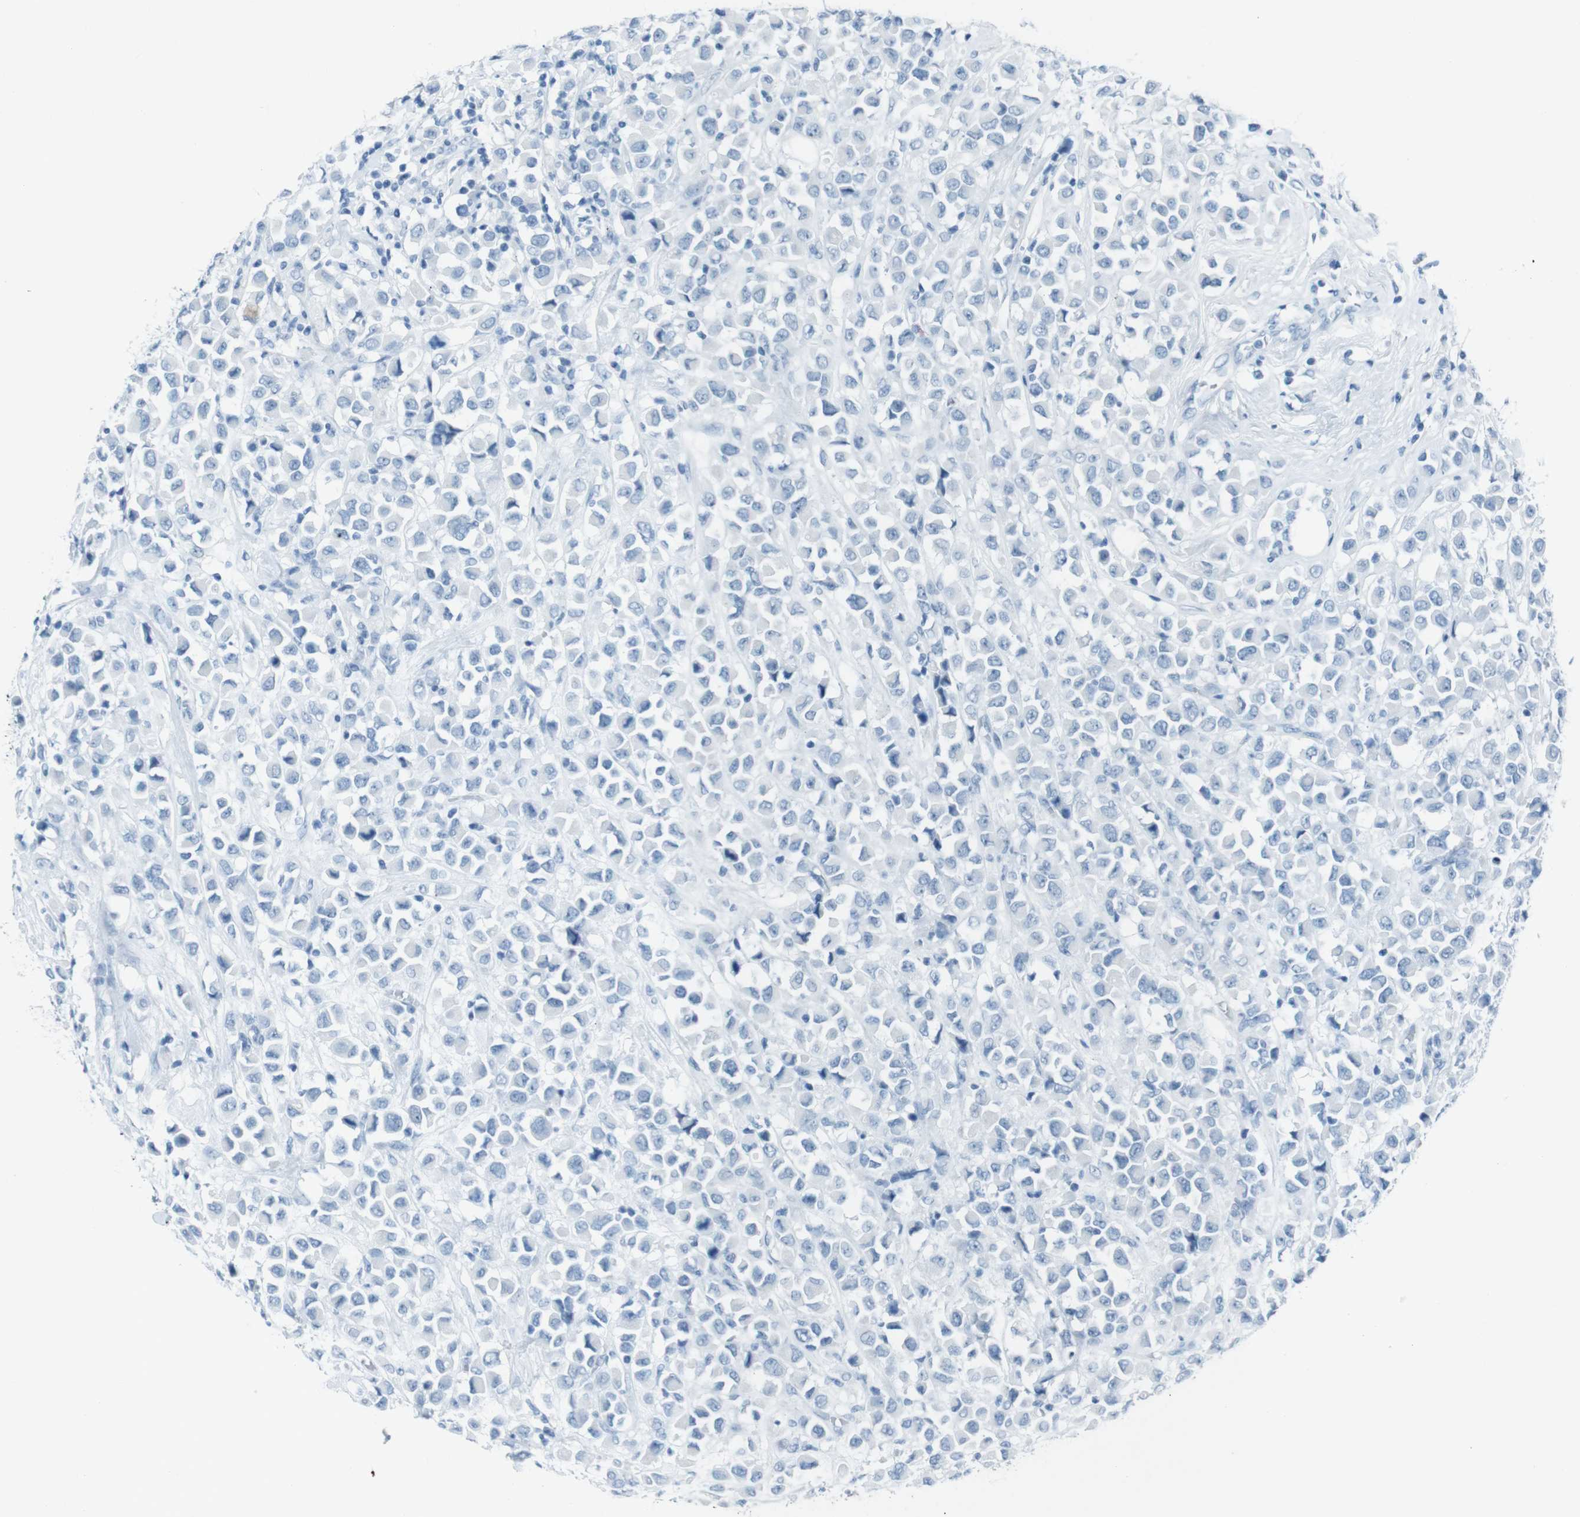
{"staining": {"intensity": "negative", "quantity": "none", "location": "none"}, "tissue": "breast cancer", "cell_type": "Tumor cells", "image_type": "cancer", "snomed": [{"axis": "morphology", "description": "Duct carcinoma"}, {"axis": "topography", "description": "Breast"}], "caption": "A high-resolution photomicrograph shows immunohistochemistry staining of breast cancer (intraductal carcinoma), which demonstrates no significant expression in tumor cells.", "gene": "TMEM207", "patient": {"sex": "female", "age": 61}}